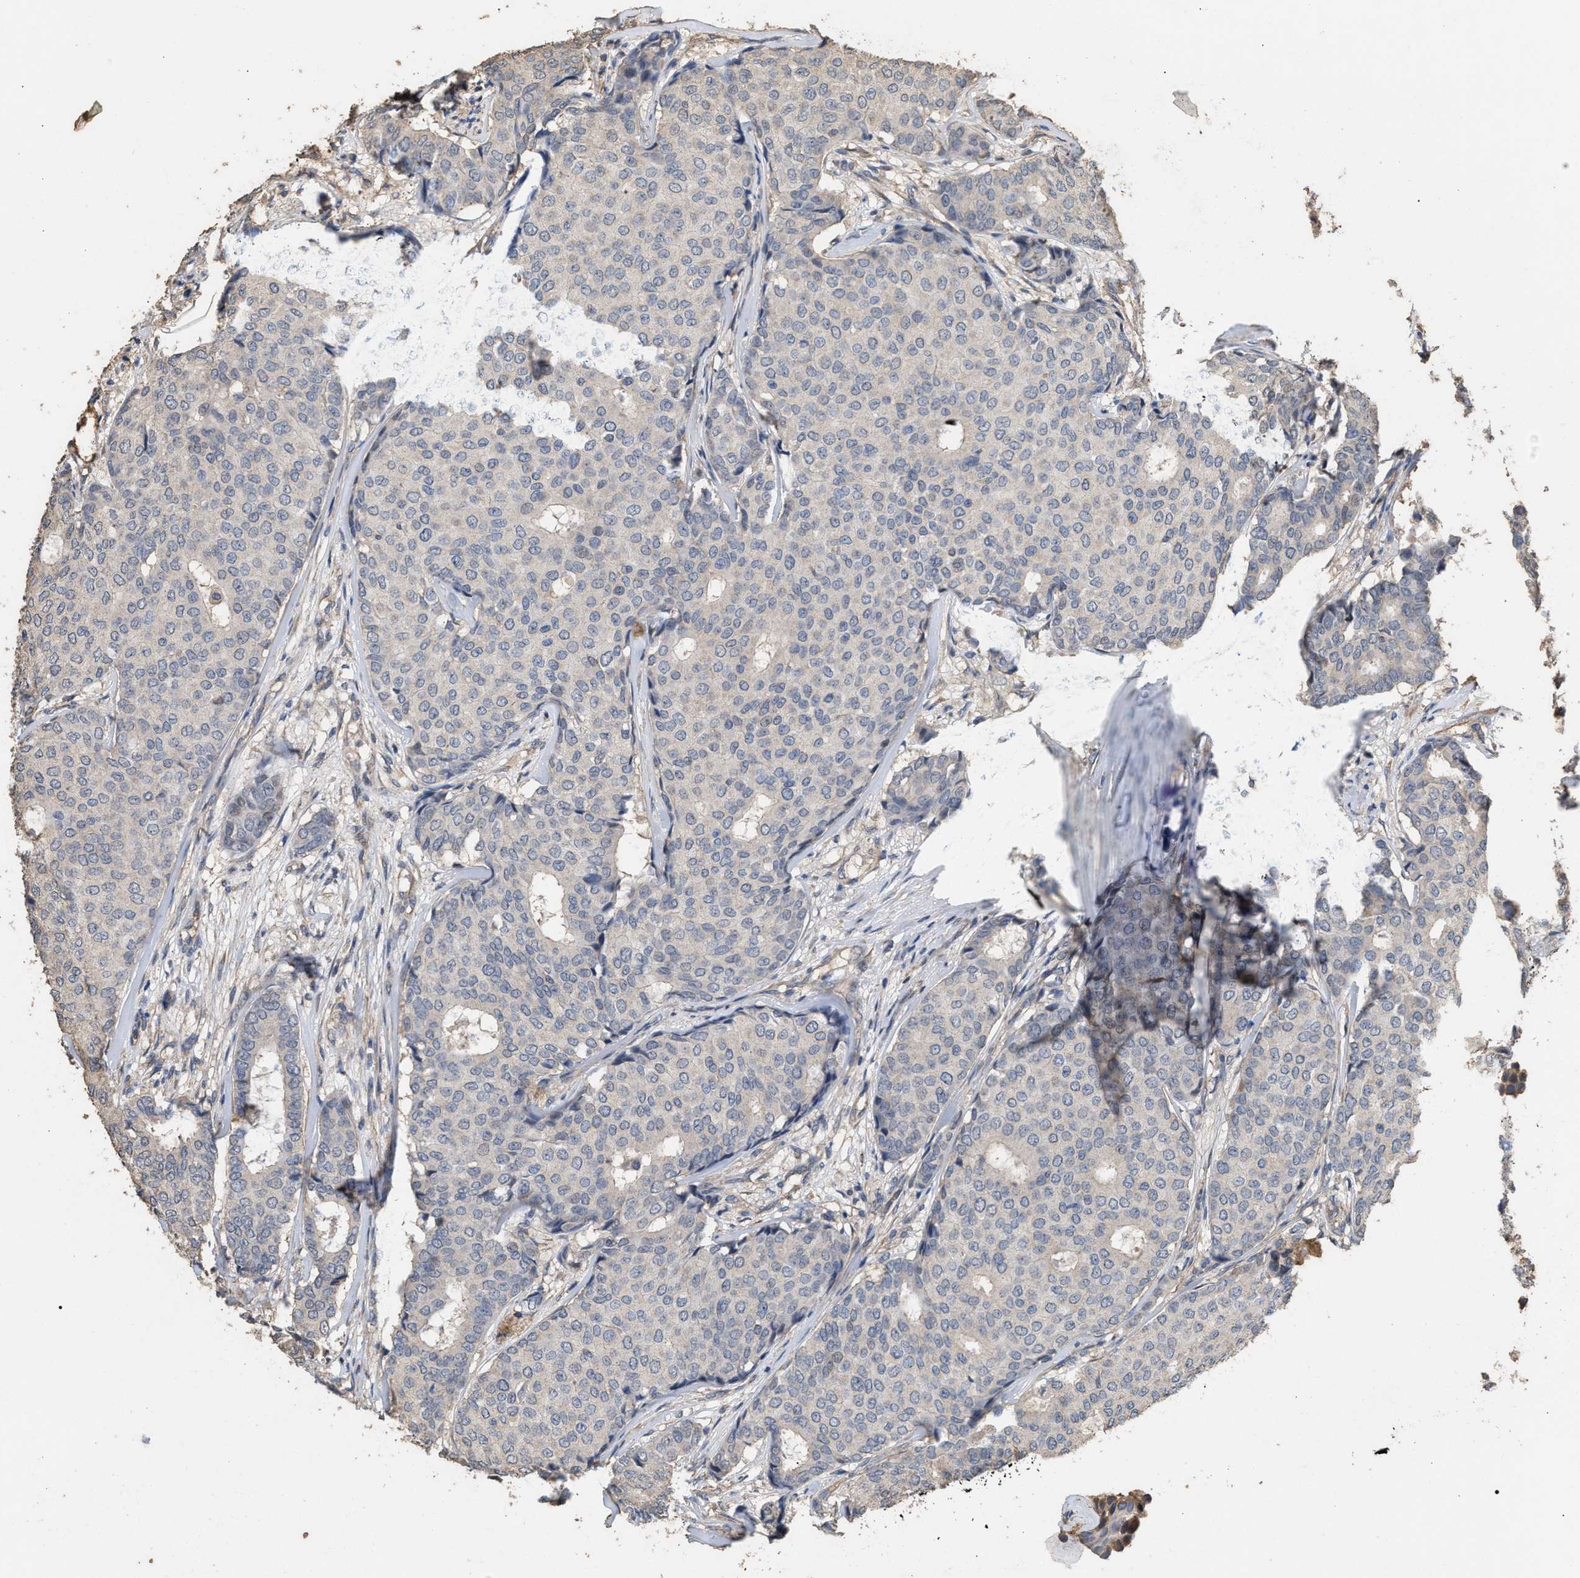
{"staining": {"intensity": "negative", "quantity": "none", "location": "none"}, "tissue": "breast cancer", "cell_type": "Tumor cells", "image_type": "cancer", "snomed": [{"axis": "morphology", "description": "Duct carcinoma"}, {"axis": "topography", "description": "Breast"}], "caption": "High magnification brightfield microscopy of breast infiltrating ductal carcinoma stained with DAB (brown) and counterstained with hematoxylin (blue): tumor cells show no significant positivity.", "gene": "HTRA3", "patient": {"sex": "female", "age": 75}}